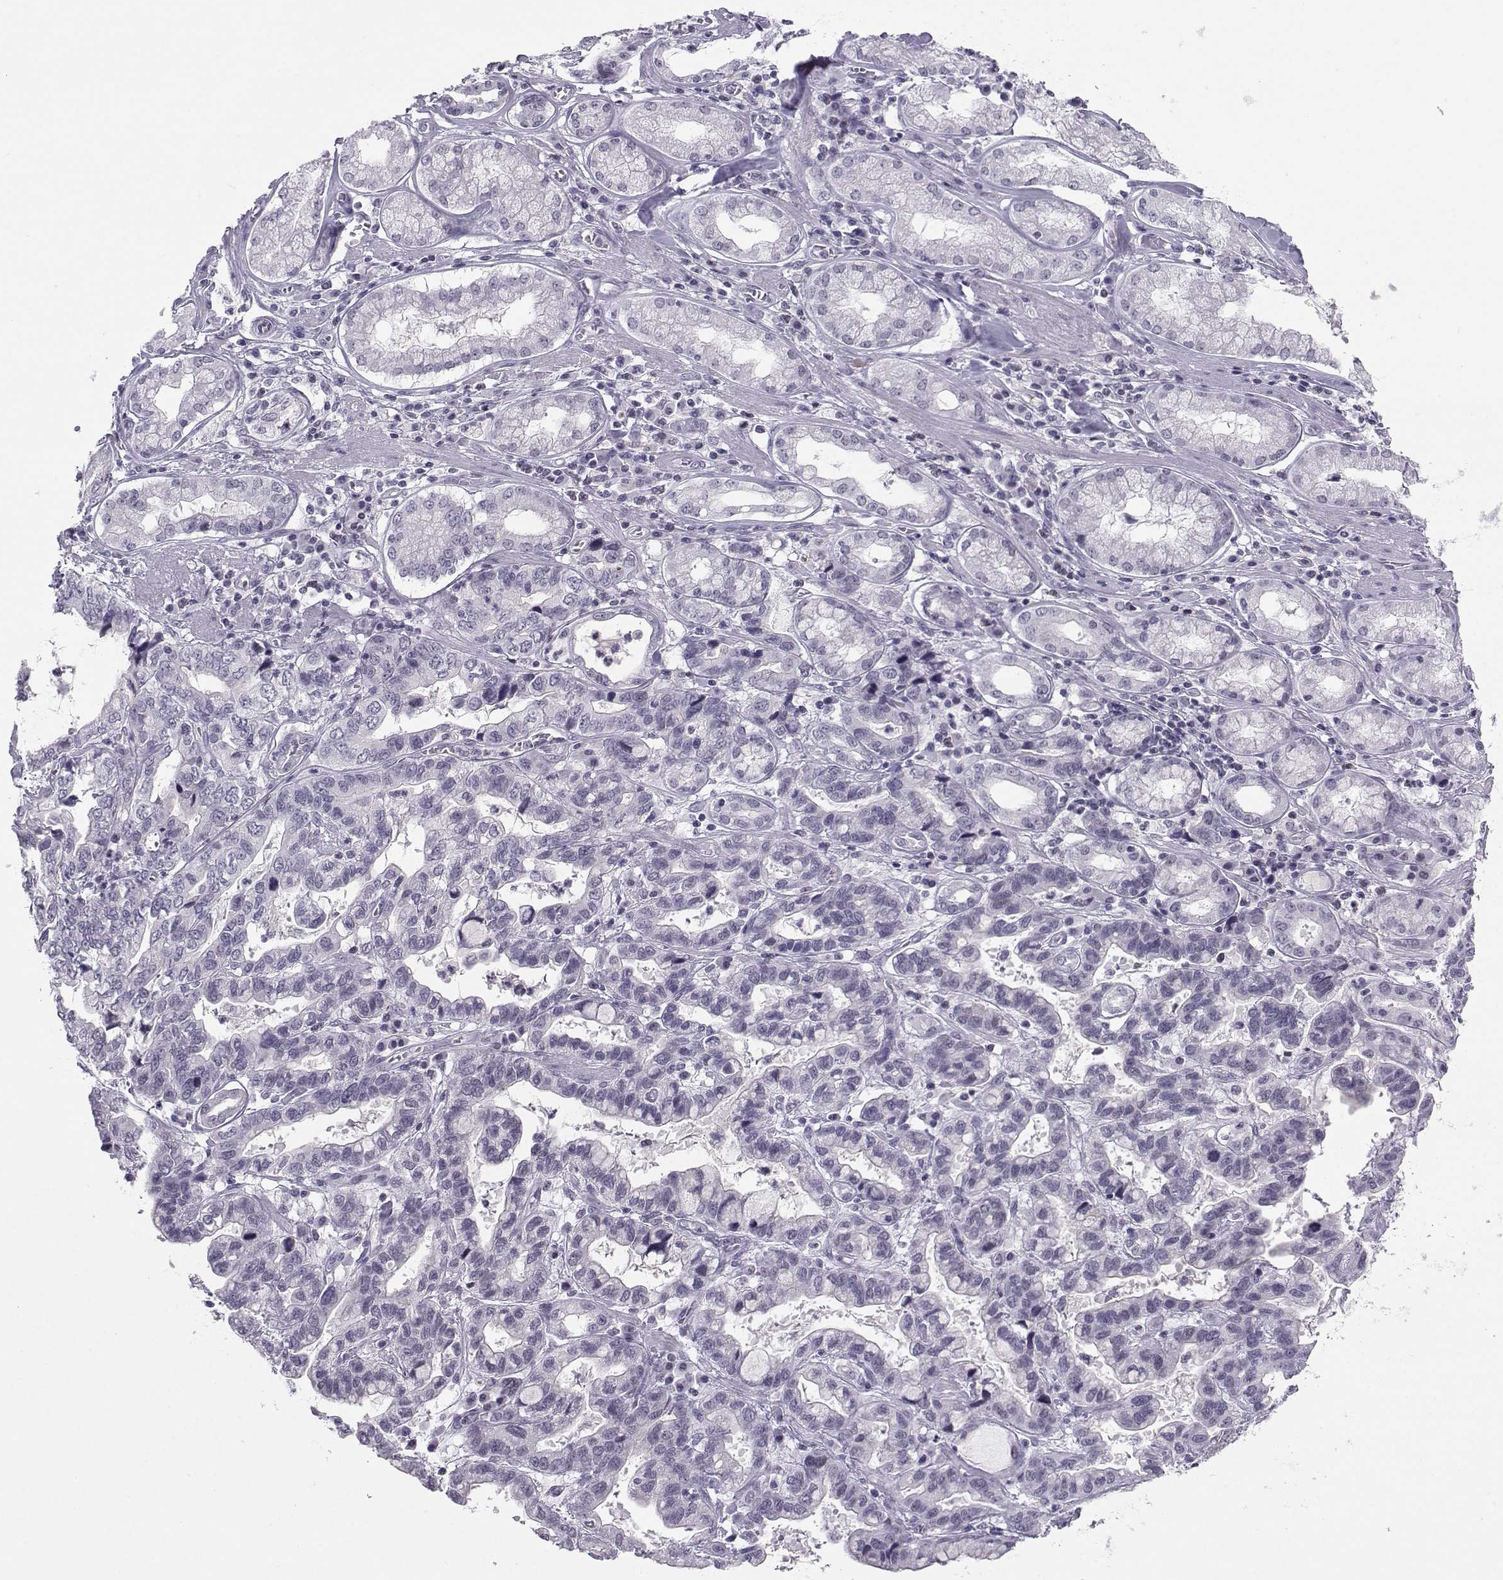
{"staining": {"intensity": "negative", "quantity": "none", "location": "none"}, "tissue": "stomach cancer", "cell_type": "Tumor cells", "image_type": "cancer", "snomed": [{"axis": "morphology", "description": "Adenocarcinoma, NOS"}, {"axis": "topography", "description": "Stomach, lower"}], "caption": "The IHC micrograph has no significant staining in tumor cells of adenocarcinoma (stomach) tissue. Nuclei are stained in blue.", "gene": "LHX1", "patient": {"sex": "female", "age": 76}}